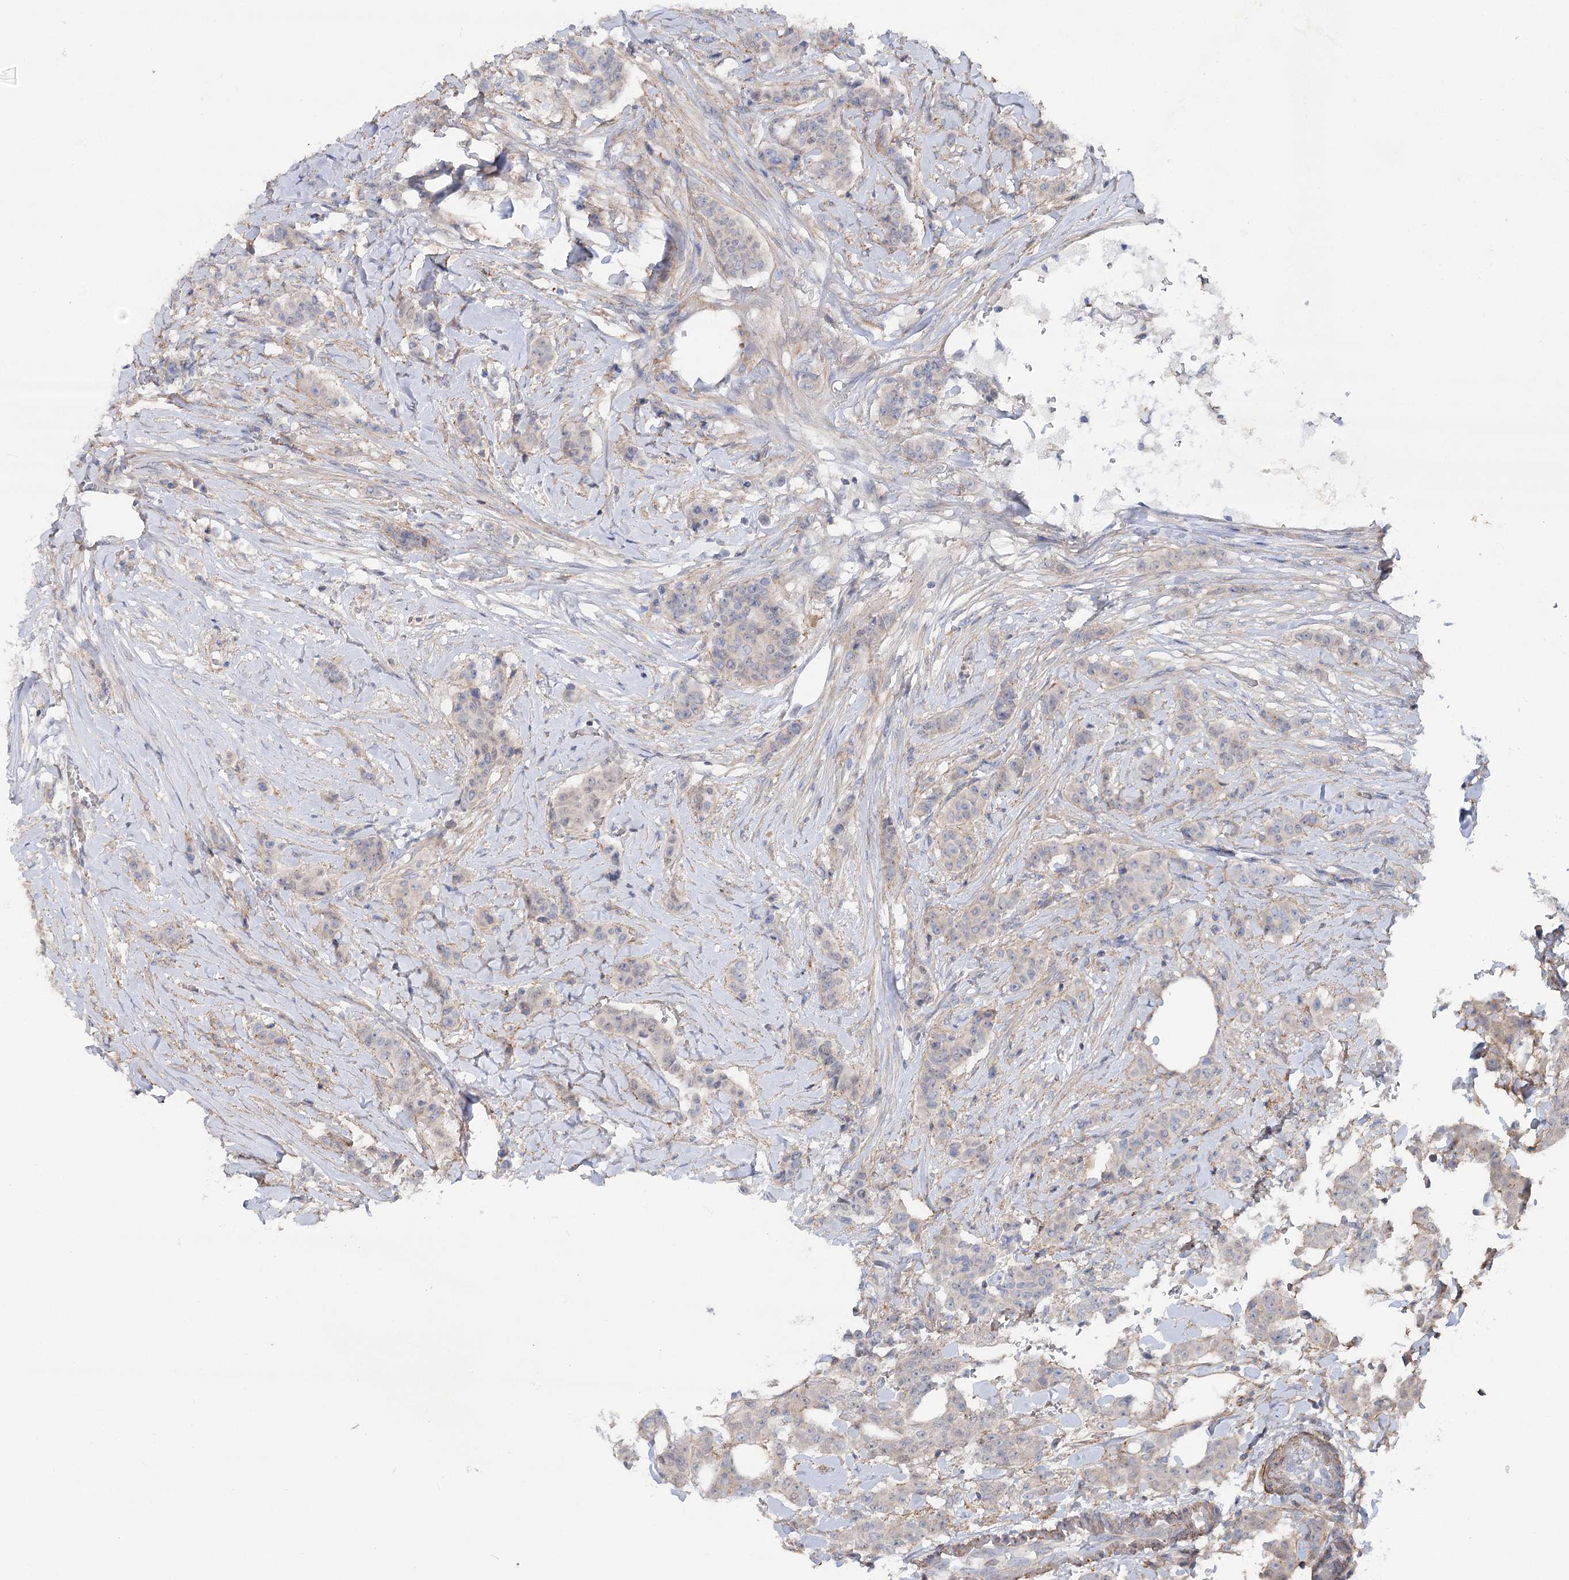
{"staining": {"intensity": "negative", "quantity": "none", "location": "none"}, "tissue": "breast cancer", "cell_type": "Tumor cells", "image_type": "cancer", "snomed": [{"axis": "morphology", "description": "Duct carcinoma"}, {"axis": "topography", "description": "Breast"}], "caption": "There is no significant expression in tumor cells of breast cancer (infiltrating ductal carcinoma).", "gene": "LARP1B", "patient": {"sex": "female", "age": 40}}